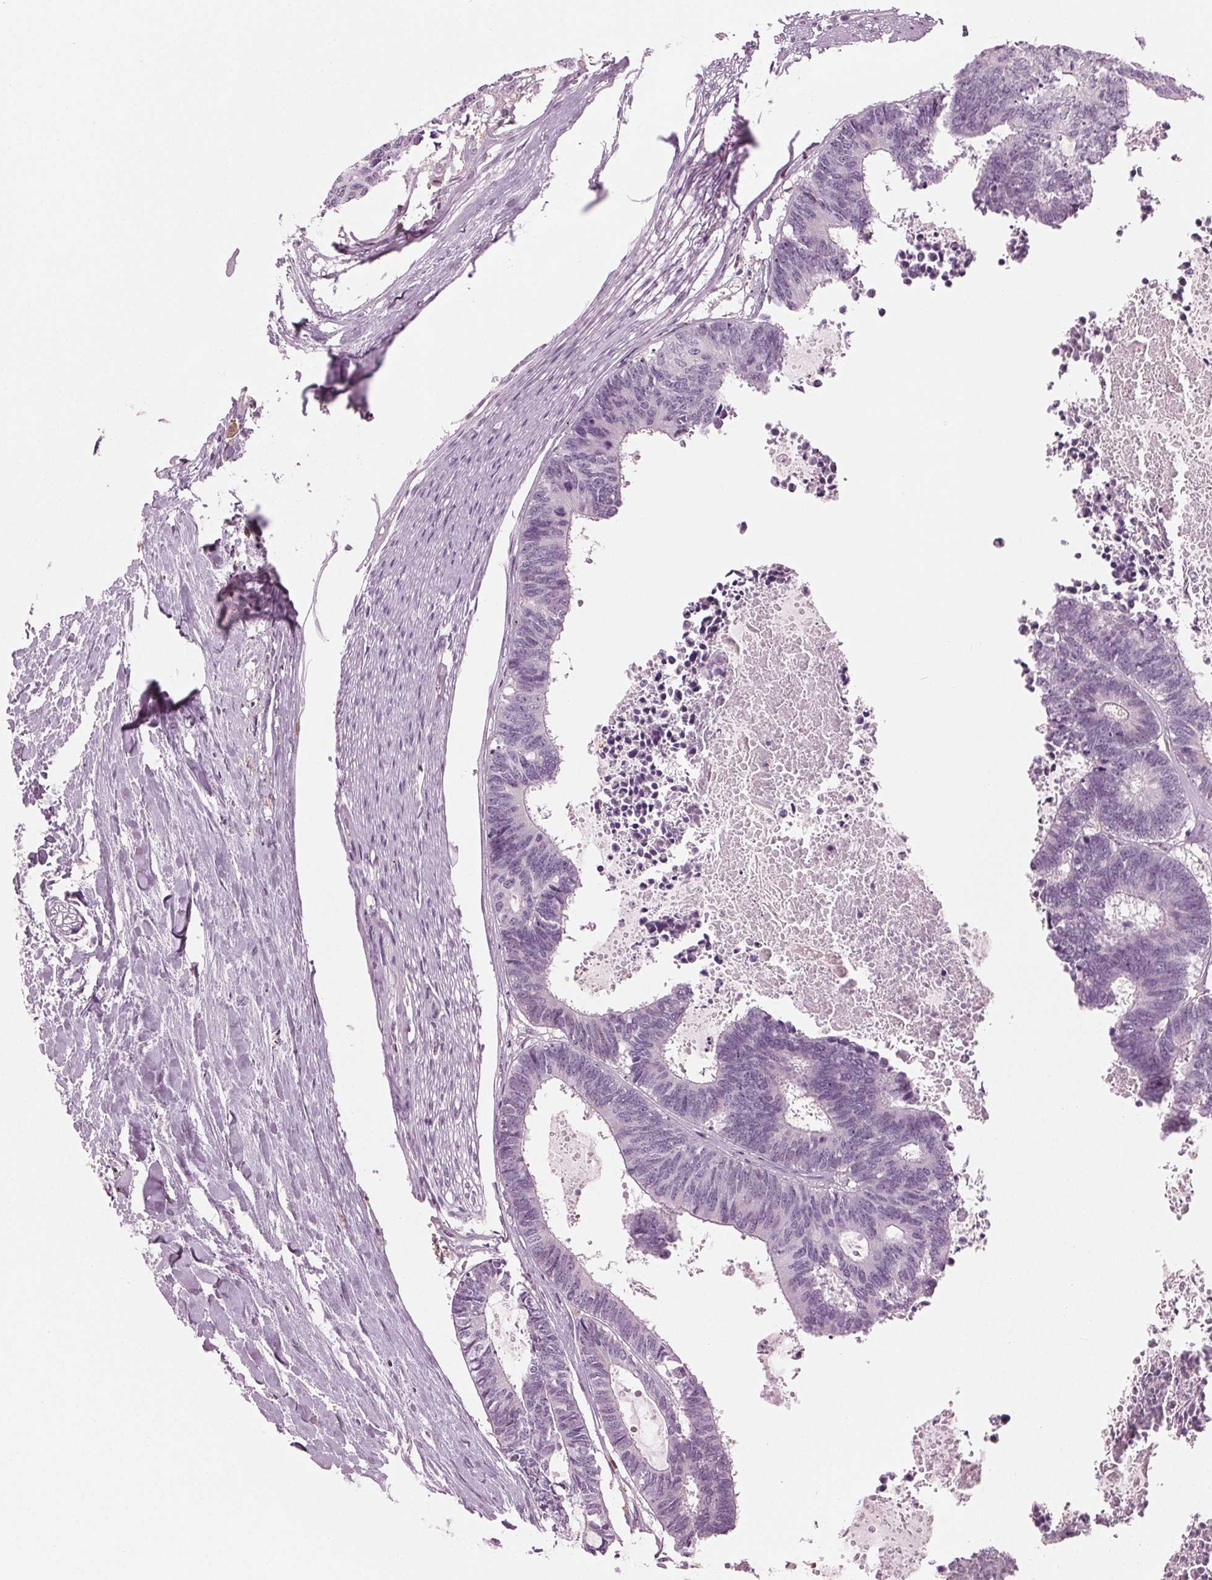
{"staining": {"intensity": "negative", "quantity": "none", "location": "none"}, "tissue": "colorectal cancer", "cell_type": "Tumor cells", "image_type": "cancer", "snomed": [{"axis": "morphology", "description": "Adenocarcinoma, NOS"}, {"axis": "topography", "description": "Colon"}, {"axis": "topography", "description": "Rectum"}], "caption": "A high-resolution histopathology image shows immunohistochemistry staining of adenocarcinoma (colorectal), which demonstrates no significant expression in tumor cells.", "gene": "BTLA", "patient": {"sex": "male", "age": 57}}